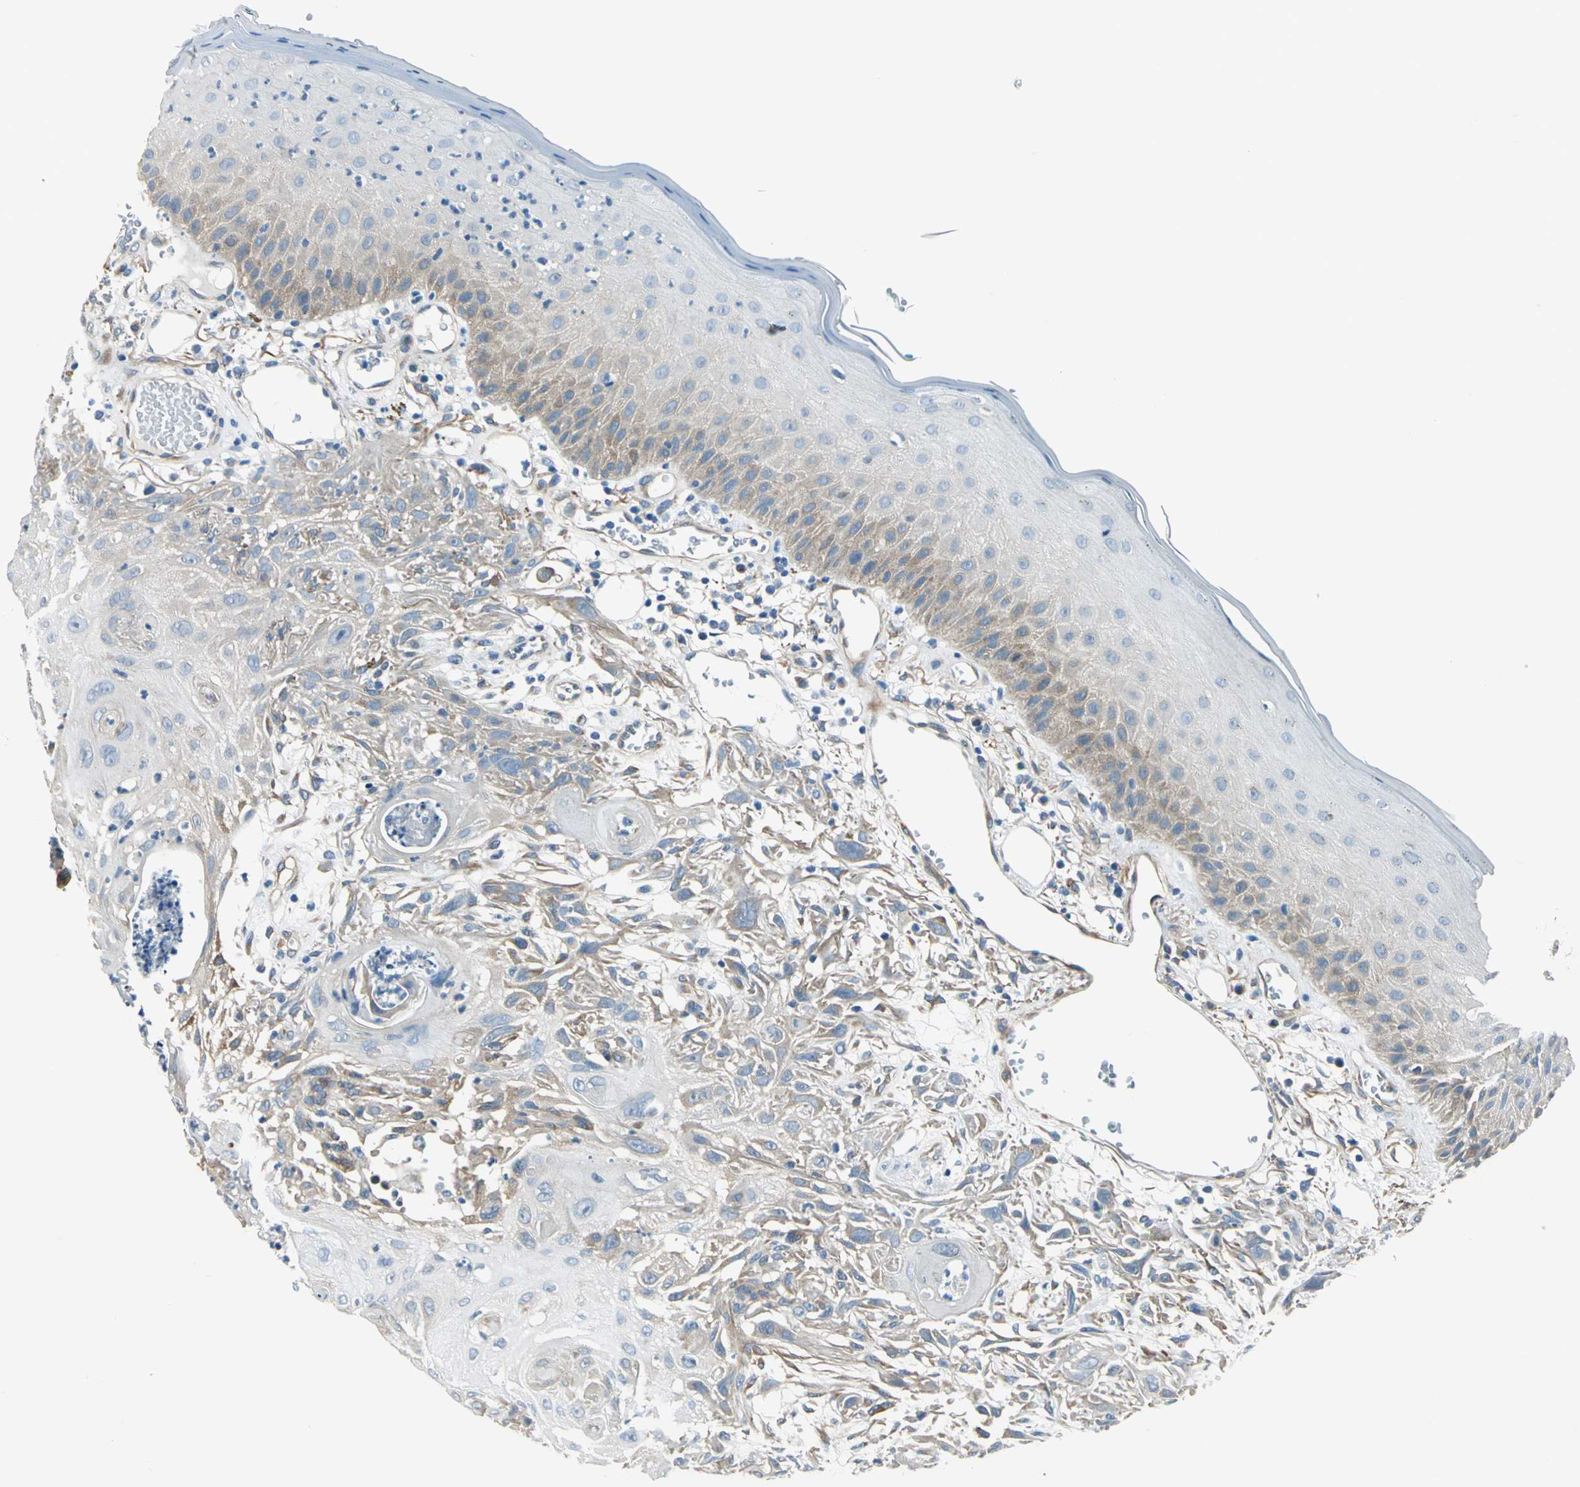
{"staining": {"intensity": "weak", "quantity": "<25%", "location": "cytoplasmic/membranous"}, "tissue": "skin cancer", "cell_type": "Tumor cells", "image_type": "cancer", "snomed": [{"axis": "morphology", "description": "Squamous cell carcinoma, NOS"}, {"axis": "topography", "description": "Skin"}], "caption": "A photomicrograph of squamous cell carcinoma (skin) stained for a protein exhibits no brown staining in tumor cells.", "gene": "CDC42EP1", "patient": {"sex": "female", "age": 59}}